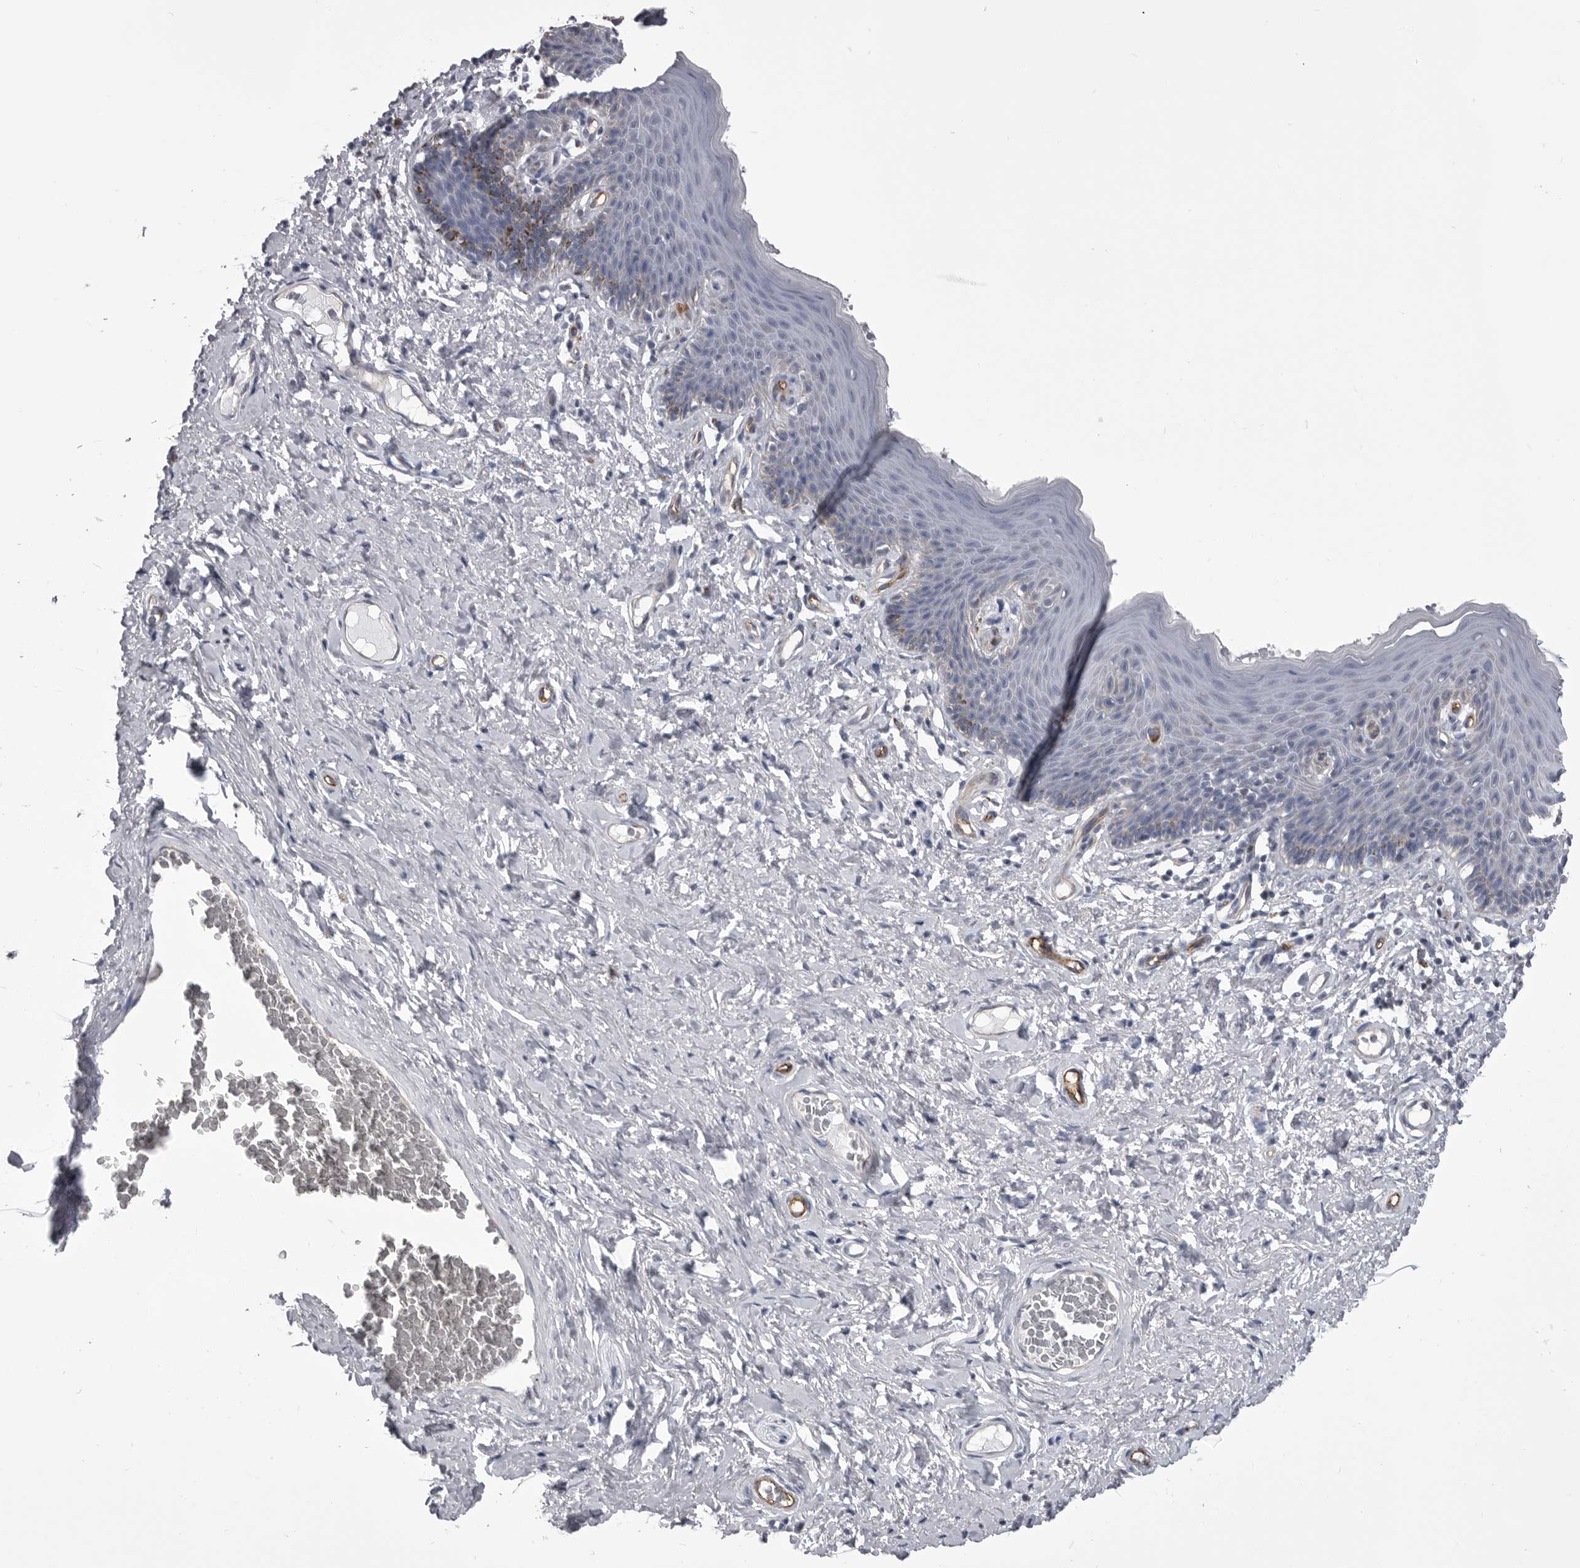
{"staining": {"intensity": "negative", "quantity": "none", "location": "none"}, "tissue": "skin", "cell_type": "Epidermal cells", "image_type": "normal", "snomed": [{"axis": "morphology", "description": "Normal tissue, NOS"}, {"axis": "topography", "description": "Vulva"}], "caption": "Protein analysis of normal skin reveals no significant positivity in epidermal cells. (DAB immunohistochemistry with hematoxylin counter stain).", "gene": "OPLAH", "patient": {"sex": "female", "age": 66}}